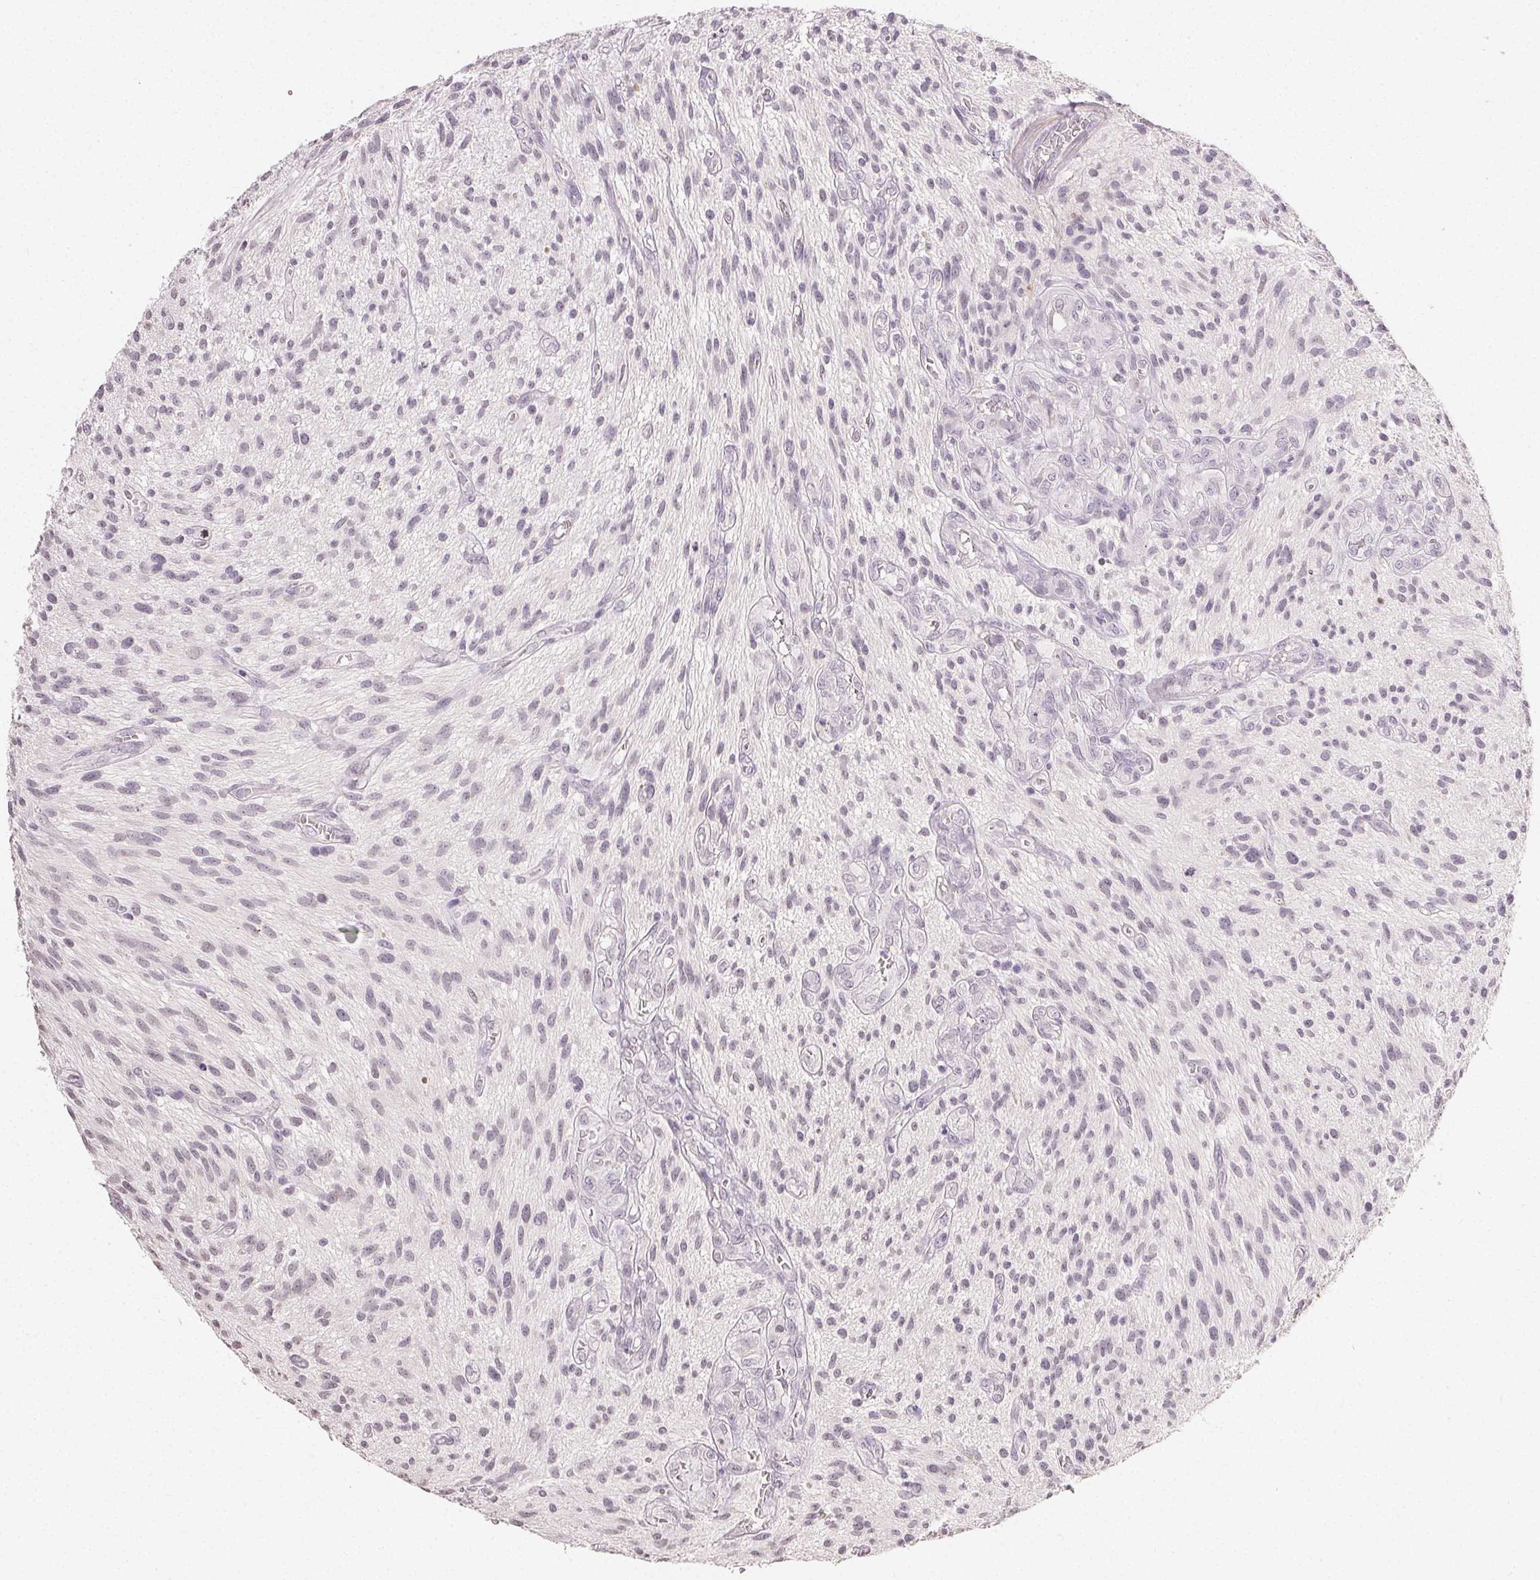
{"staining": {"intensity": "negative", "quantity": "none", "location": "none"}, "tissue": "glioma", "cell_type": "Tumor cells", "image_type": "cancer", "snomed": [{"axis": "morphology", "description": "Glioma, malignant, High grade"}, {"axis": "topography", "description": "Brain"}], "caption": "IHC histopathology image of human malignant high-grade glioma stained for a protein (brown), which demonstrates no staining in tumor cells. (Stains: DAB (3,3'-diaminobenzidine) immunohistochemistry (IHC) with hematoxylin counter stain, Microscopy: brightfield microscopy at high magnification).", "gene": "TMEM174", "patient": {"sex": "male", "age": 75}}